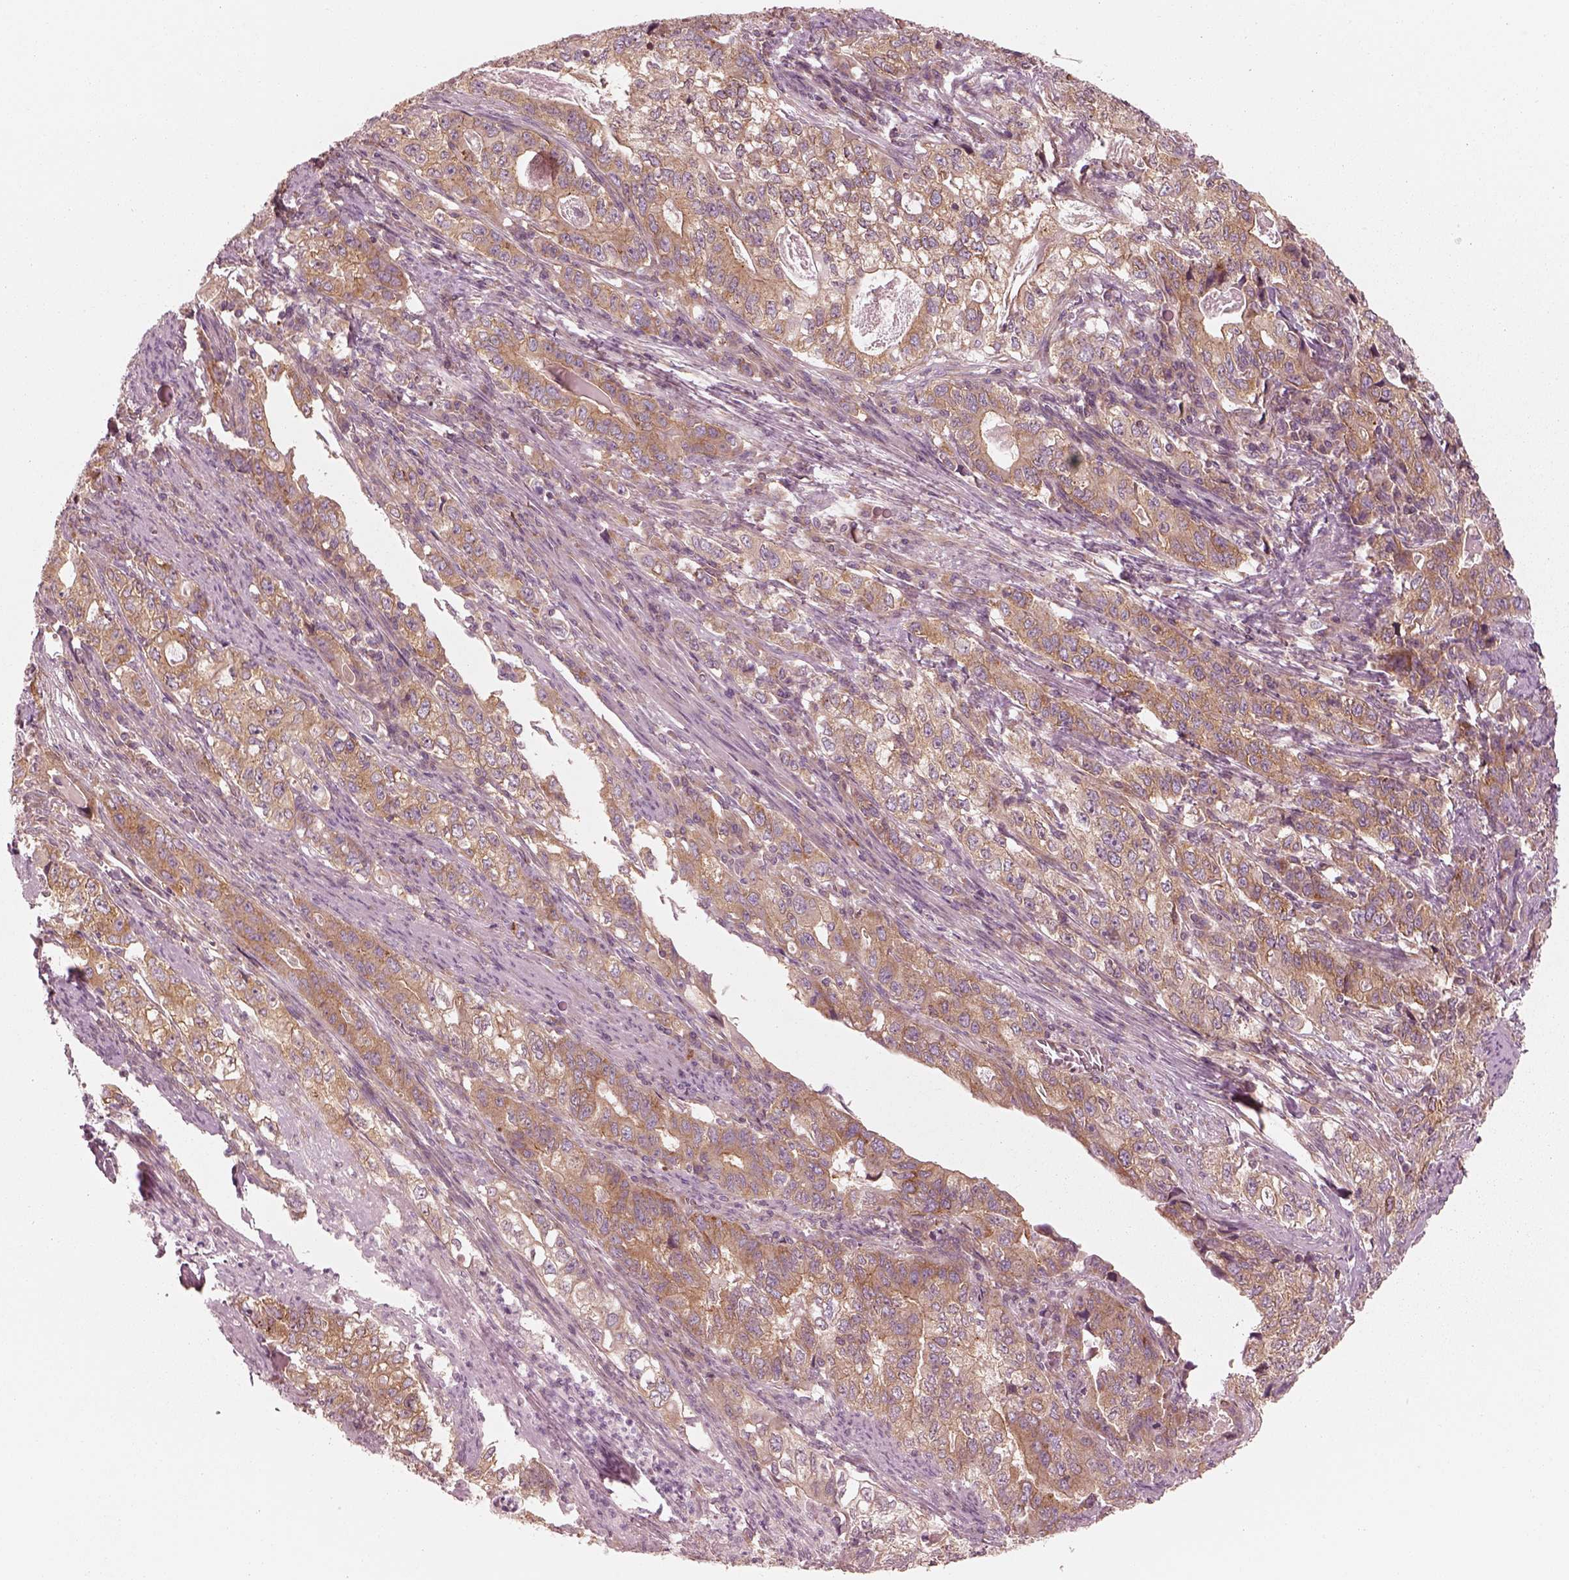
{"staining": {"intensity": "moderate", "quantity": ">75%", "location": "cytoplasmic/membranous"}, "tissue": "stomach cancer", "cell_type": "Tumor cells", "image_type": "cancer", "snomed": [{"axis": "morphology", "description": "Adenocarcinoma, NOS"}, {"axis": "topography", "description": "Stomach, lower"}], "caption": "Immunohistochemistry of human stomach cancer (adenocarcinoma) exhibits medium levels of moderate cytoplasmic/membranous staining in approximately >75% of tumor cells.", "gene": "CNOT2", "patient": {"sex": "female", "age": 72}}